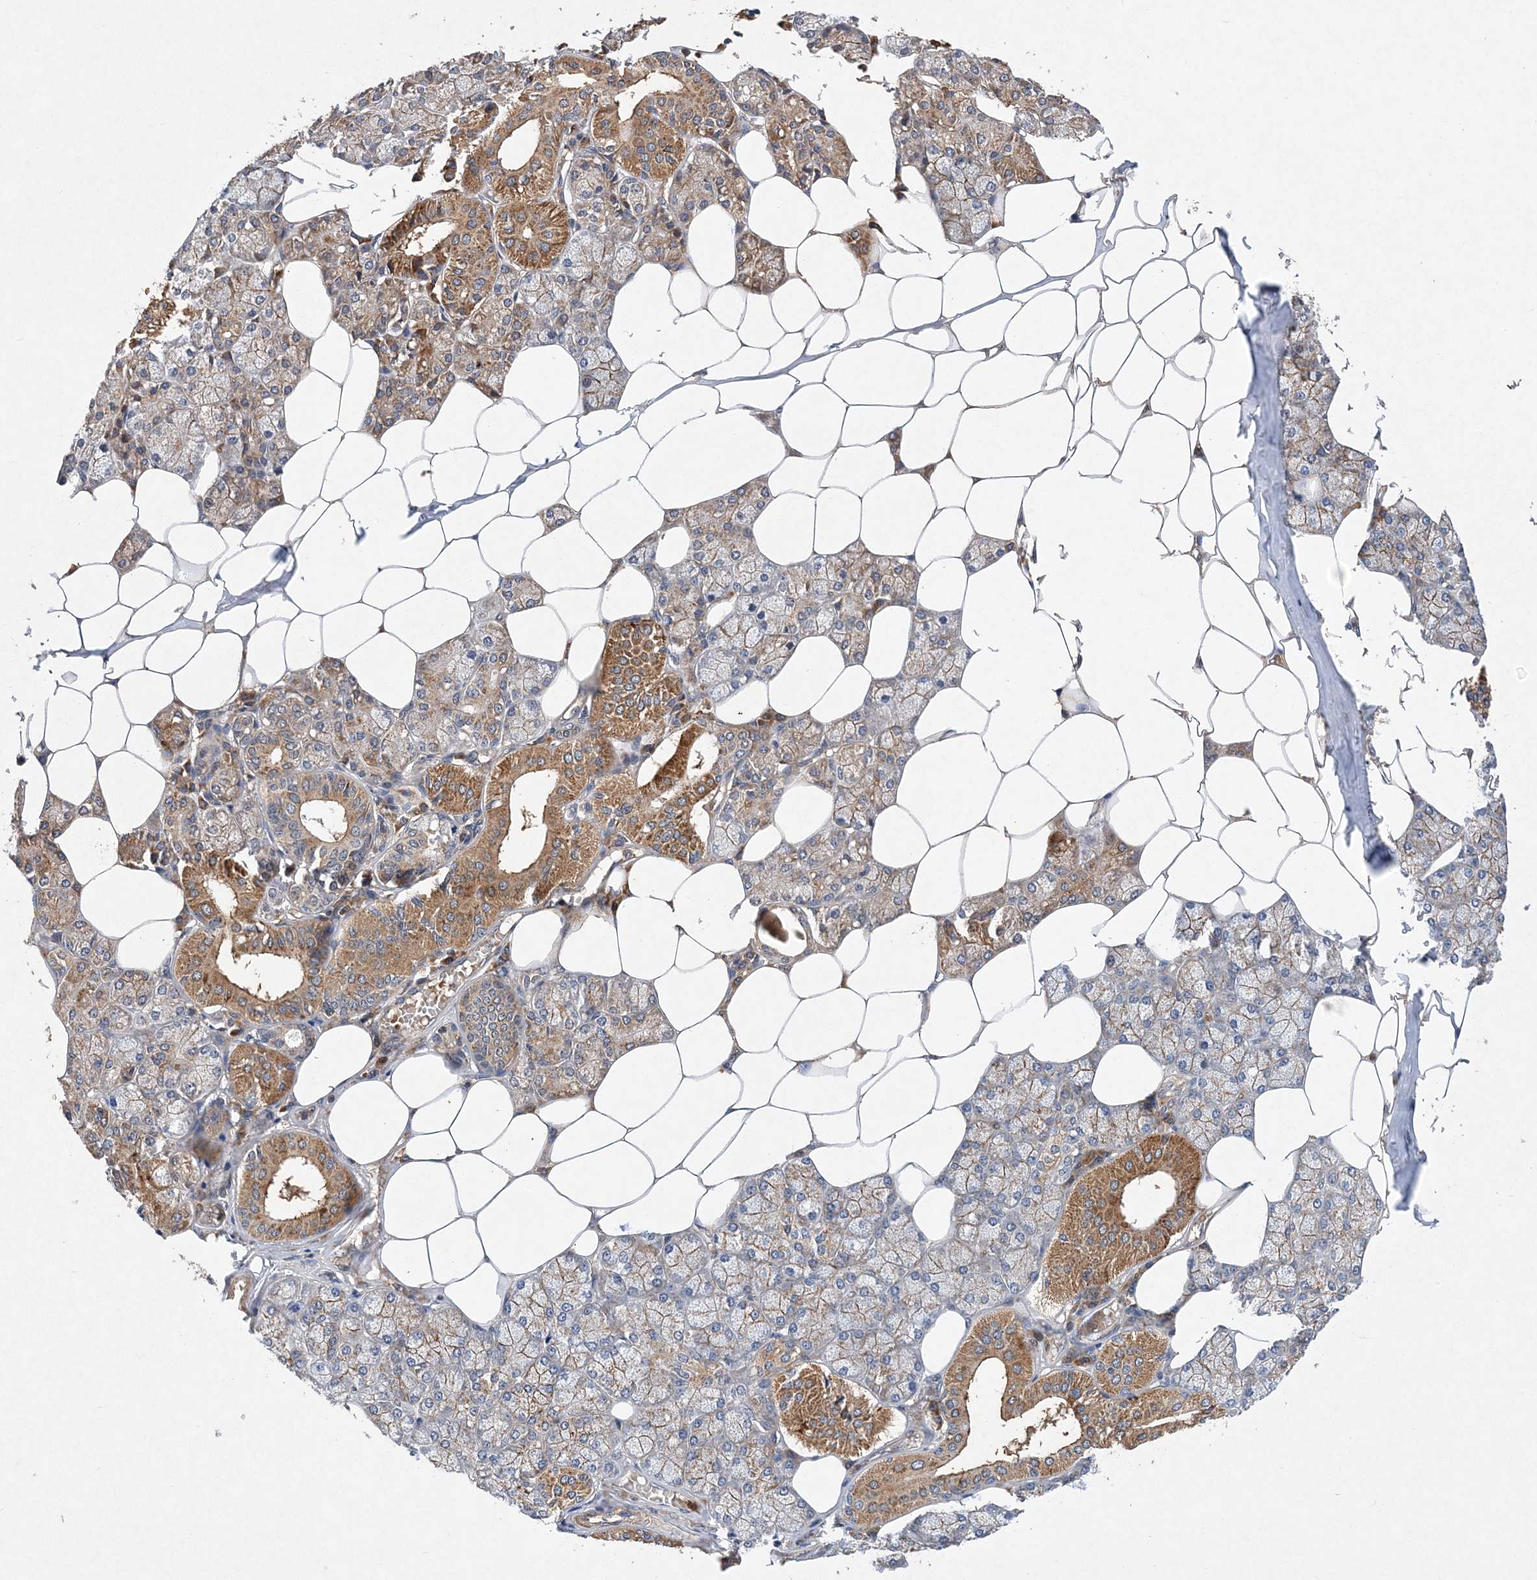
{"staining": {"intensity": "moderate", "quantity": "25%-75%", "location": "cytoplasmic/membranous"}, "tissue": "salivary gland", "cell_type": "Glandular cells", "image_type": "normal", "snomed": [{"axis": "morphology", "description": "Normal tissue, NOS"}, {"axis": "topography", "description": "Salivary gland"}], "caption": "IHC histopathology image of normal salivary gland stained for a protein (brown), which reveals medium levels of moderate cytoplasmic/membranous positivity in about 25%-75% of glandular cells.", "gene": "PROSER1", "patient": {"sex": "male", "age": 62}}